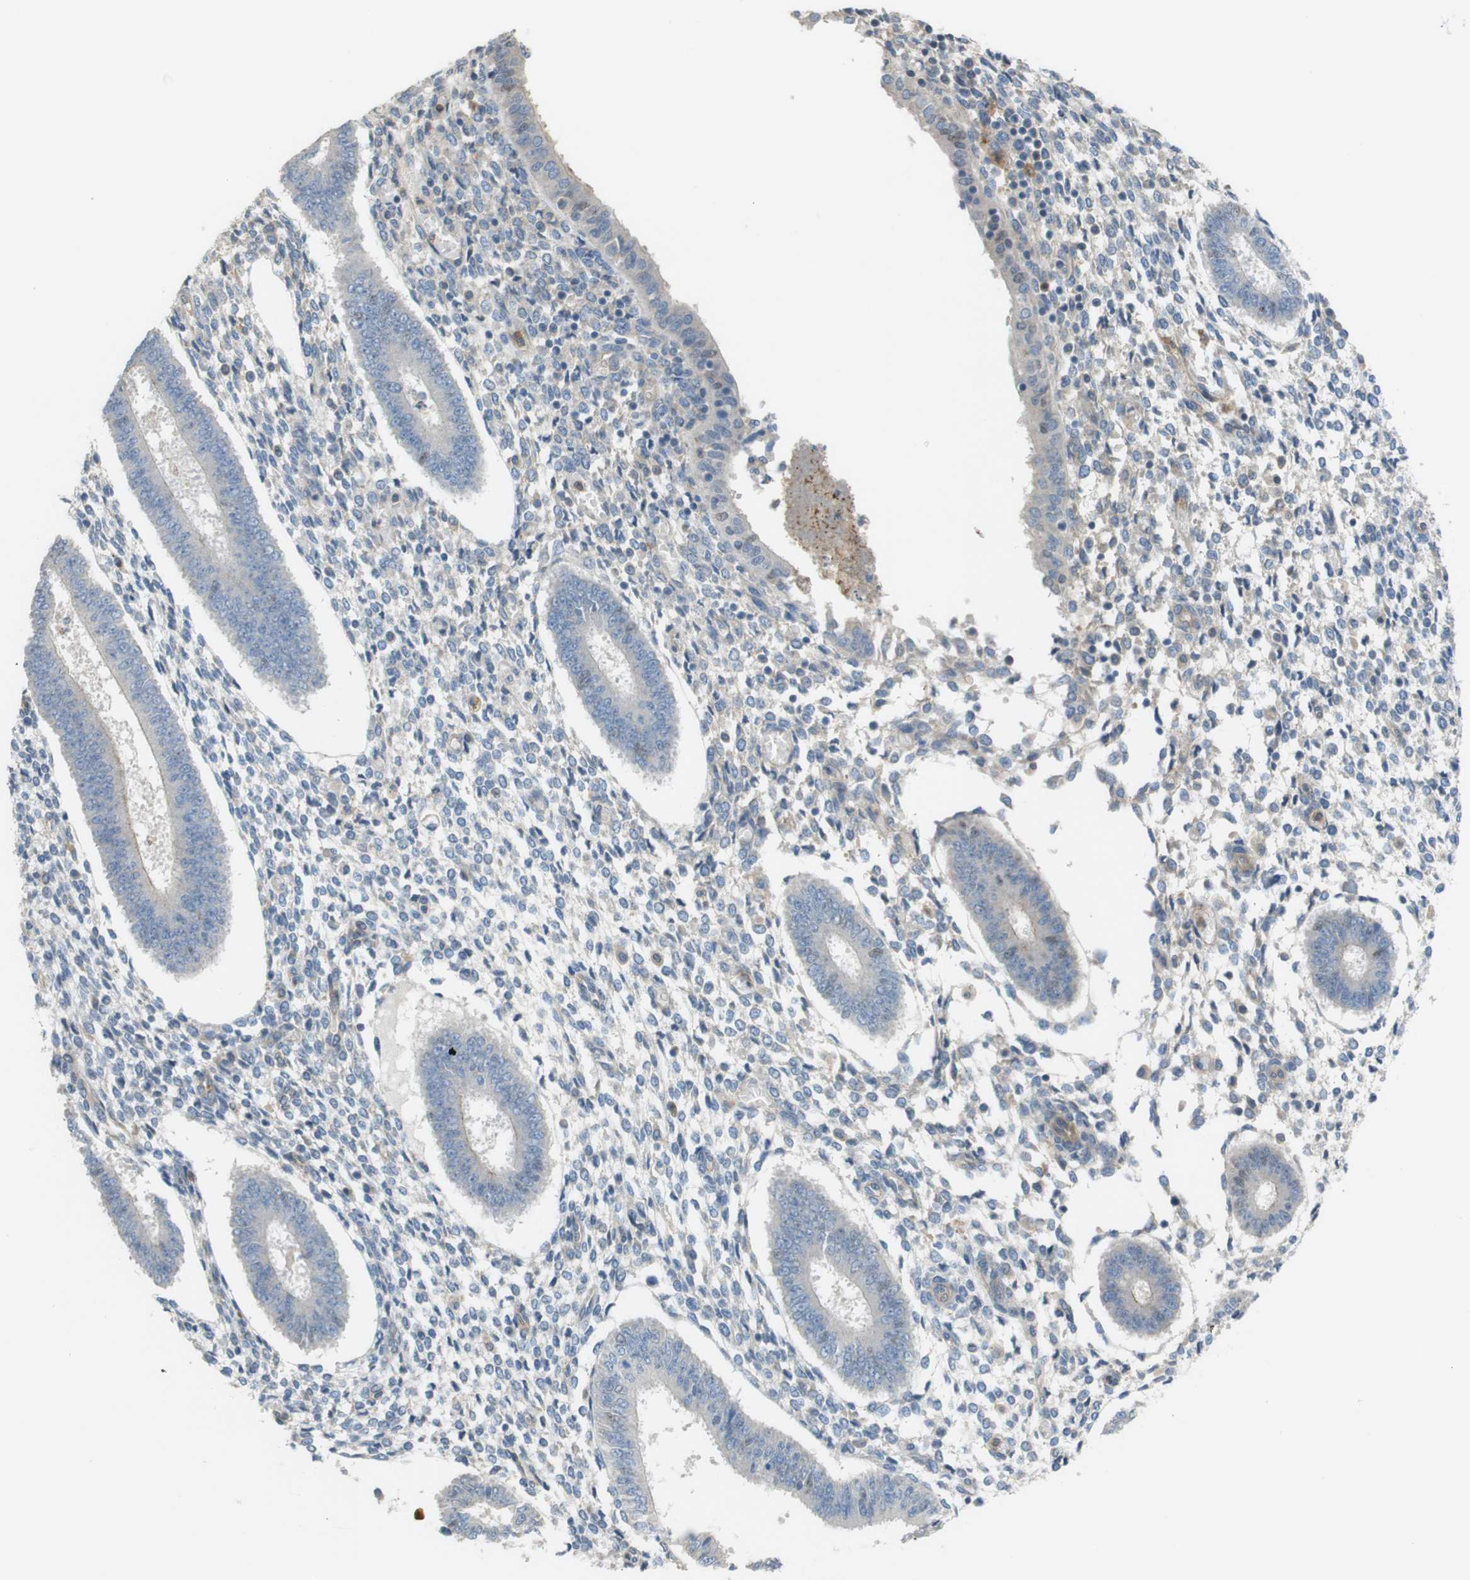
{"staining": {"intensity": "weak", "quantity": "<25%", "location": "cytoplasmic/membranous"}, "tissue": "endometrium", "cell_type": "Cells in endometrial stroma", "image_type": "normal", "snomed": [{"axis": "morphology", "description": "Normal tissue, NOS"}, {"axis": "topography", "description": "Endometrium"}], "caption": "Micrograph shows no significant protein positivity in cells in endometrial stroma of normal endometrium. The staining is performed using DAB (3,3'-diaminobenzidine) brown chromogen with nuclei counter-stained in using hematoxylin.", "gene": "PCDH10", "patient": {"sex": "female", "age": 35}}